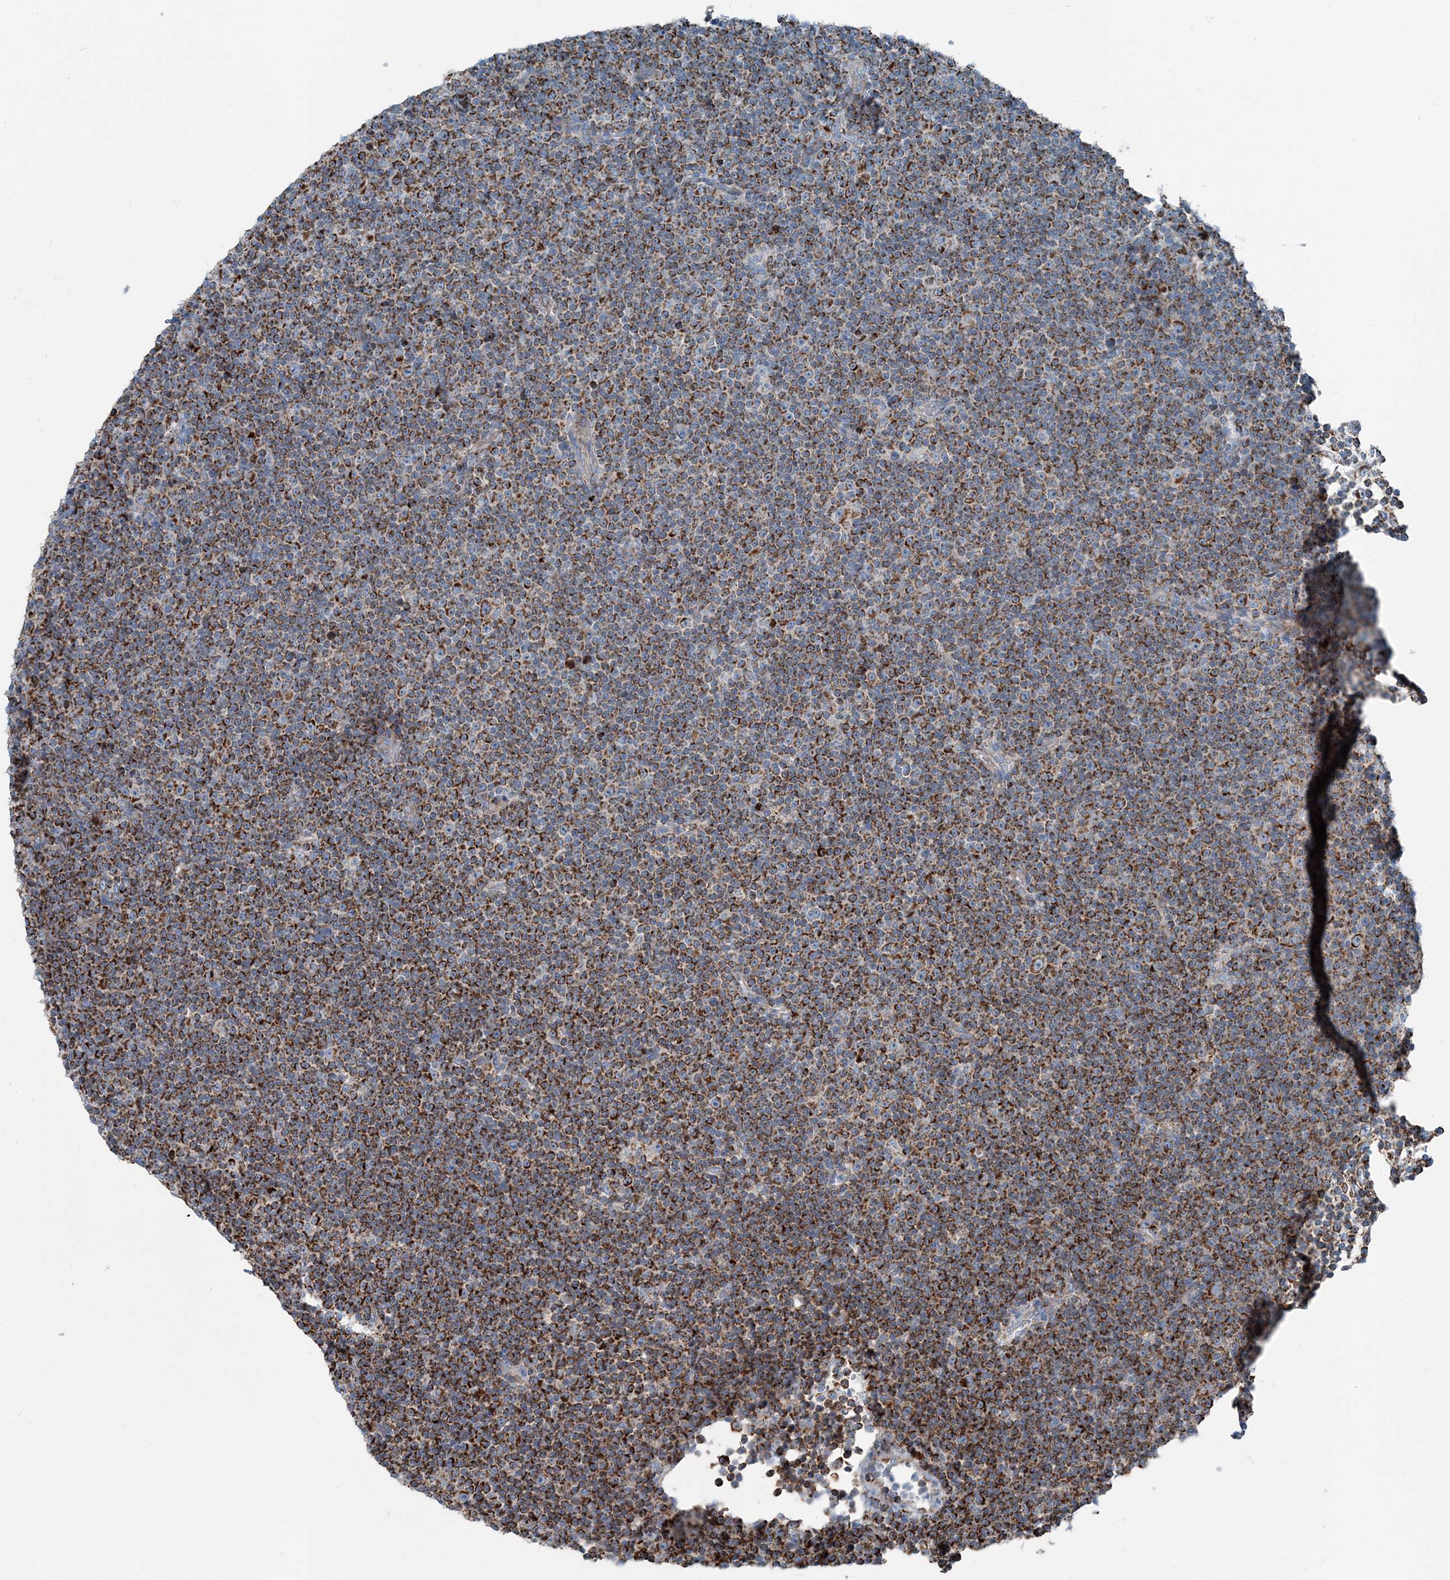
{"staining": {"intensity": "strong", "quantity": ">75%", "location": "cytoplasmic/membranous"}, "tissue": "lymphoma", "cell_type": "Tumor cells", "image_type": "cancer", "snomed": [{"axis": "morphology", "description": "Malignant lymphoma, non-Hodgkin's type, Low grade"}, {"axis": "topography", "description": "Lymph node"}], "caption": "IHC image of low-grade malignant lymphoma, non-Hodgkin's type stained for a protein (brown), which displays high levels of strong cytoplasmic/membranous positivity in approximately >75% of tumor cells.", "gene": "INTU", "patient": {"sex": "female", "age": 67}}